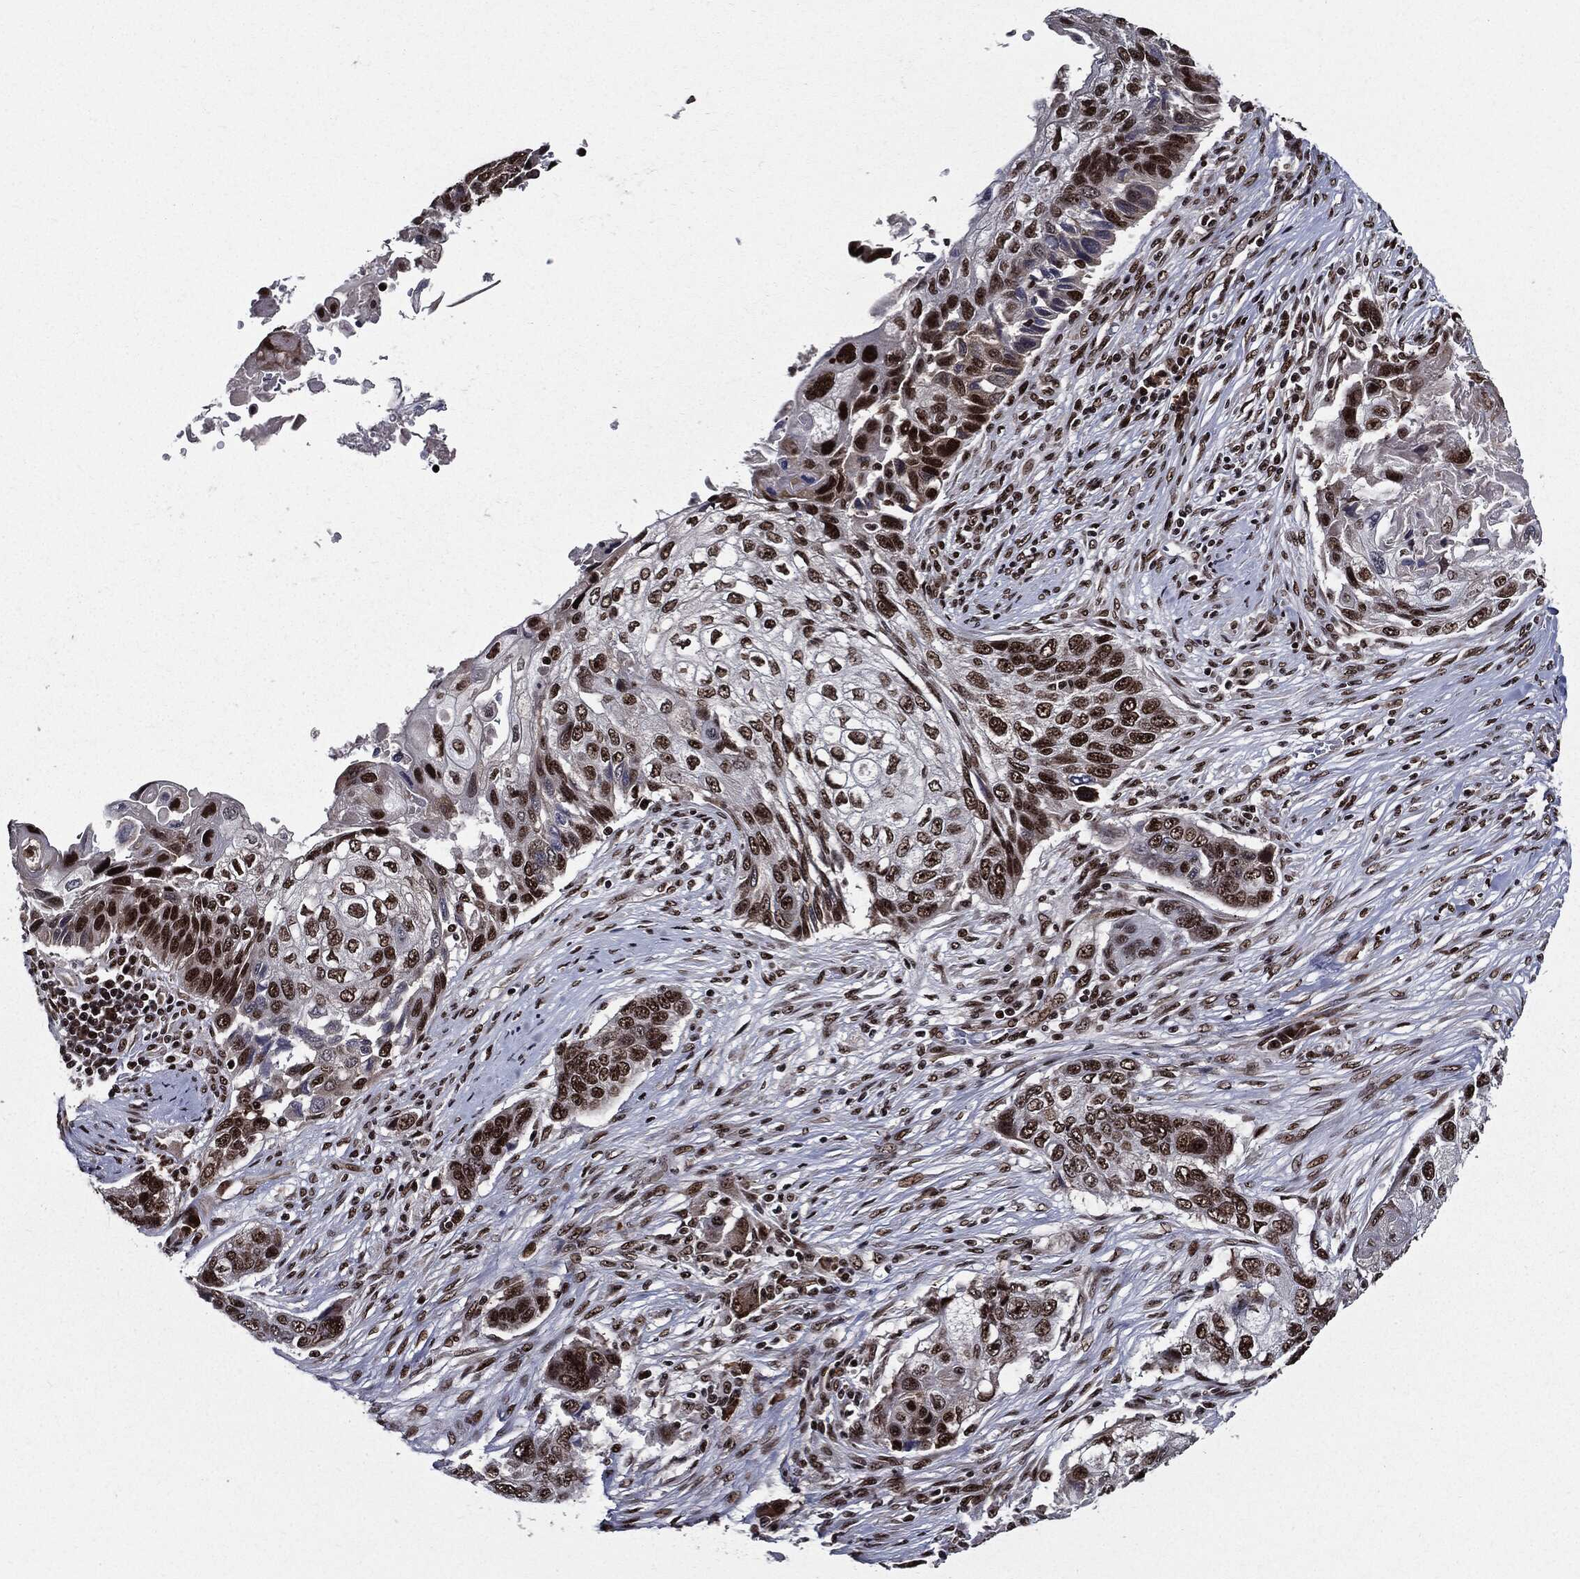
{"staining": {"intensity": "strong", "quantity": ">75%", "location": "nuclear"}, "tissue": "lung cancer", "cell_type": "Tumor cells", "image_type": "cancer", "snomed": [{"axis": "morphology", "description": "Normal tissue, NOS"}, {"axis": "morphology", "description": "Squamous cell carcinoma, NOS"}, {"axis": "topography", "description": "Bronchus"}, {"axis": "topography", "description": "Lung"}], "caption": "Protein expression analysis of human lung cancer (squamous cell carcinoma) reveals strong nuclear positivity in about >75% of tumor cells.", "gene": "ZFP91", "patient": {"sex": "male", "age": 69}}